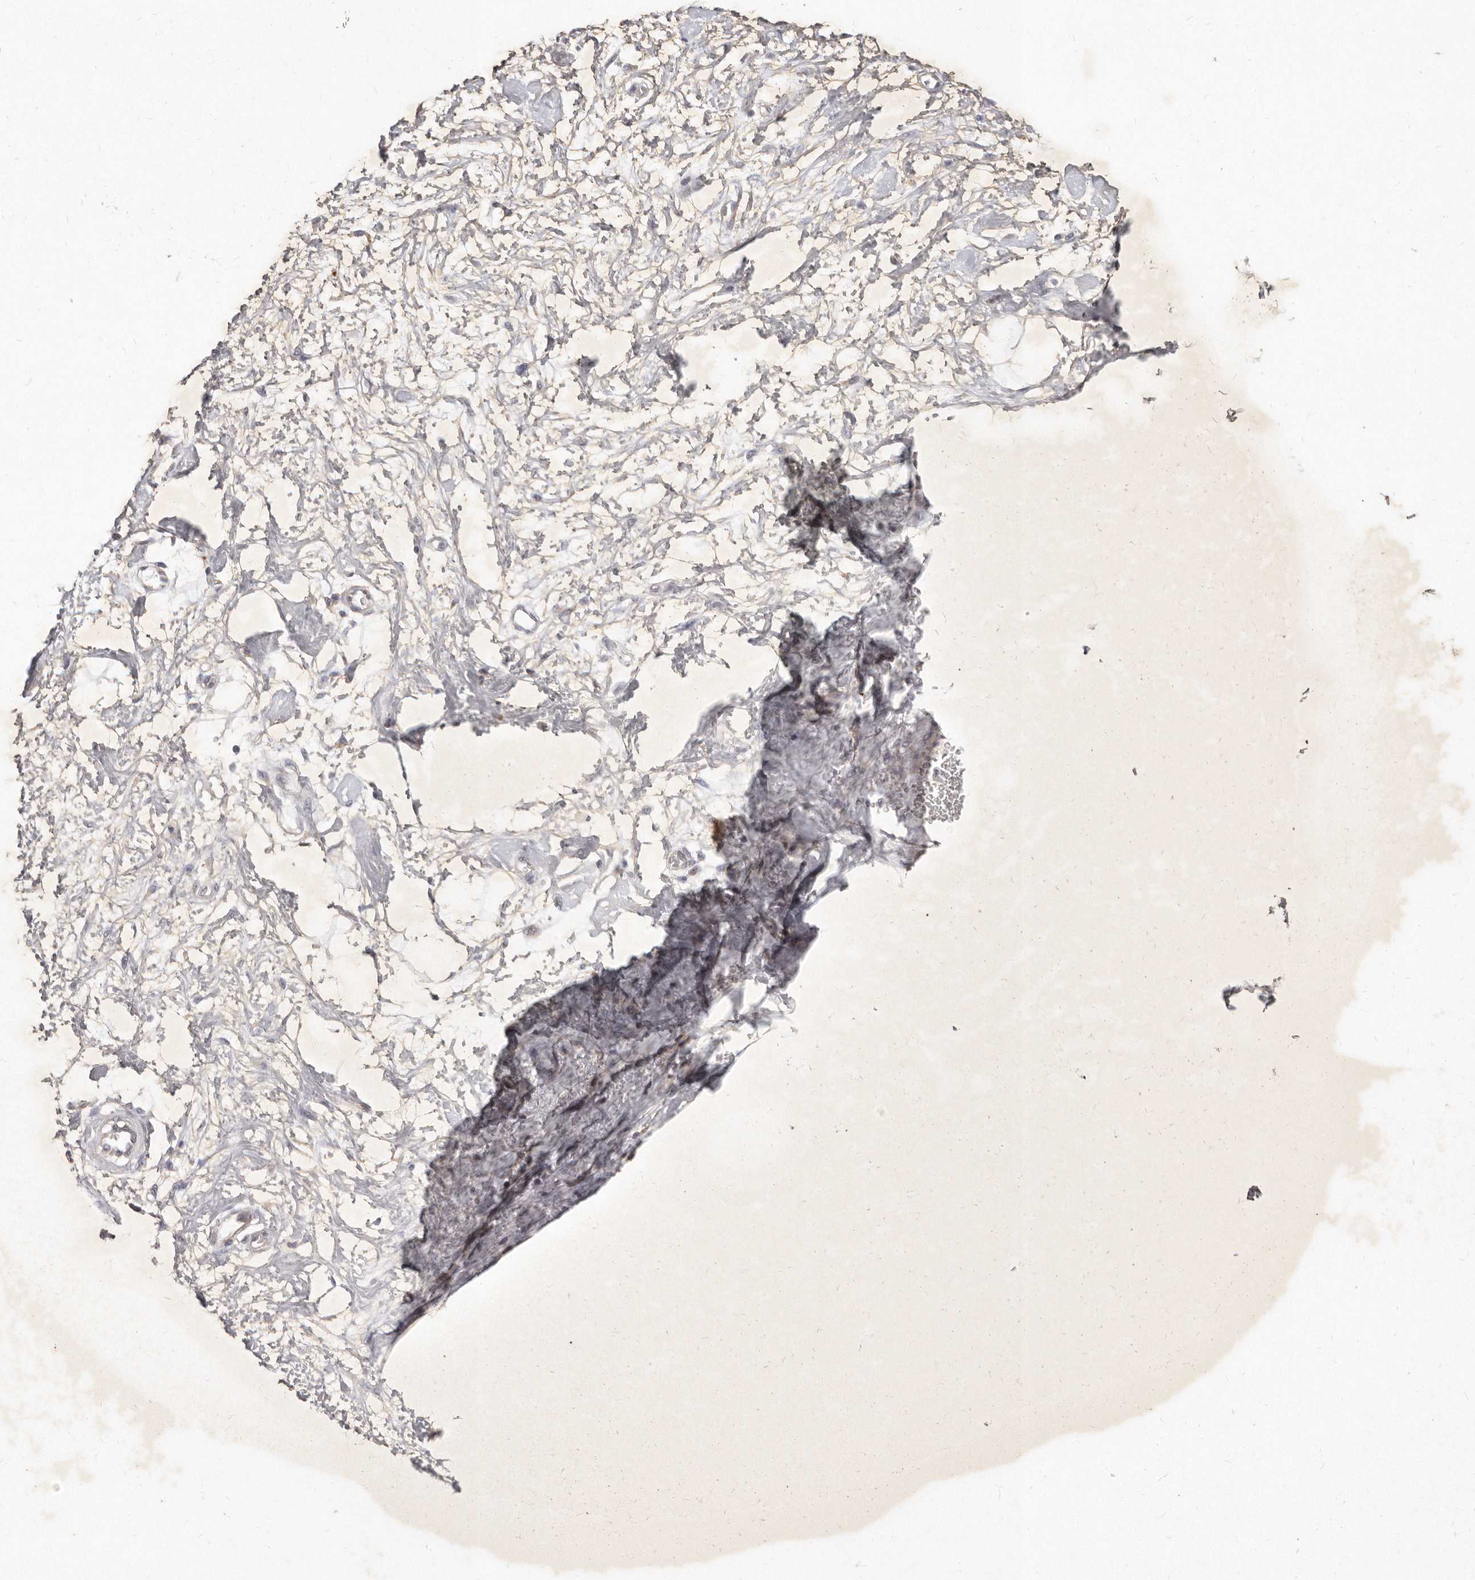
{"staining": {"intensity": "negative", "quantity": "none", "location": "none"}, "tissue": "adipose tissue", "cell_type": "Adipocytes", "image_type": "normal", "snomed": [{"axis": "morphology", "description": "Normal tissue, NOS"}, {"axis": "morphology", "description": "Adenocarcinoma, NOS"}, {"axis": "topography", "description": "Pancreas"}, {"axis": "topography", "description": "Peripheral nerve tissue"}], "caption": "Image shows no significant protein positivity in adipocytes of unremarkable adipose tissue.", "gene": "SLC22A1", "patient": {"sex": "male", "age": 59}}